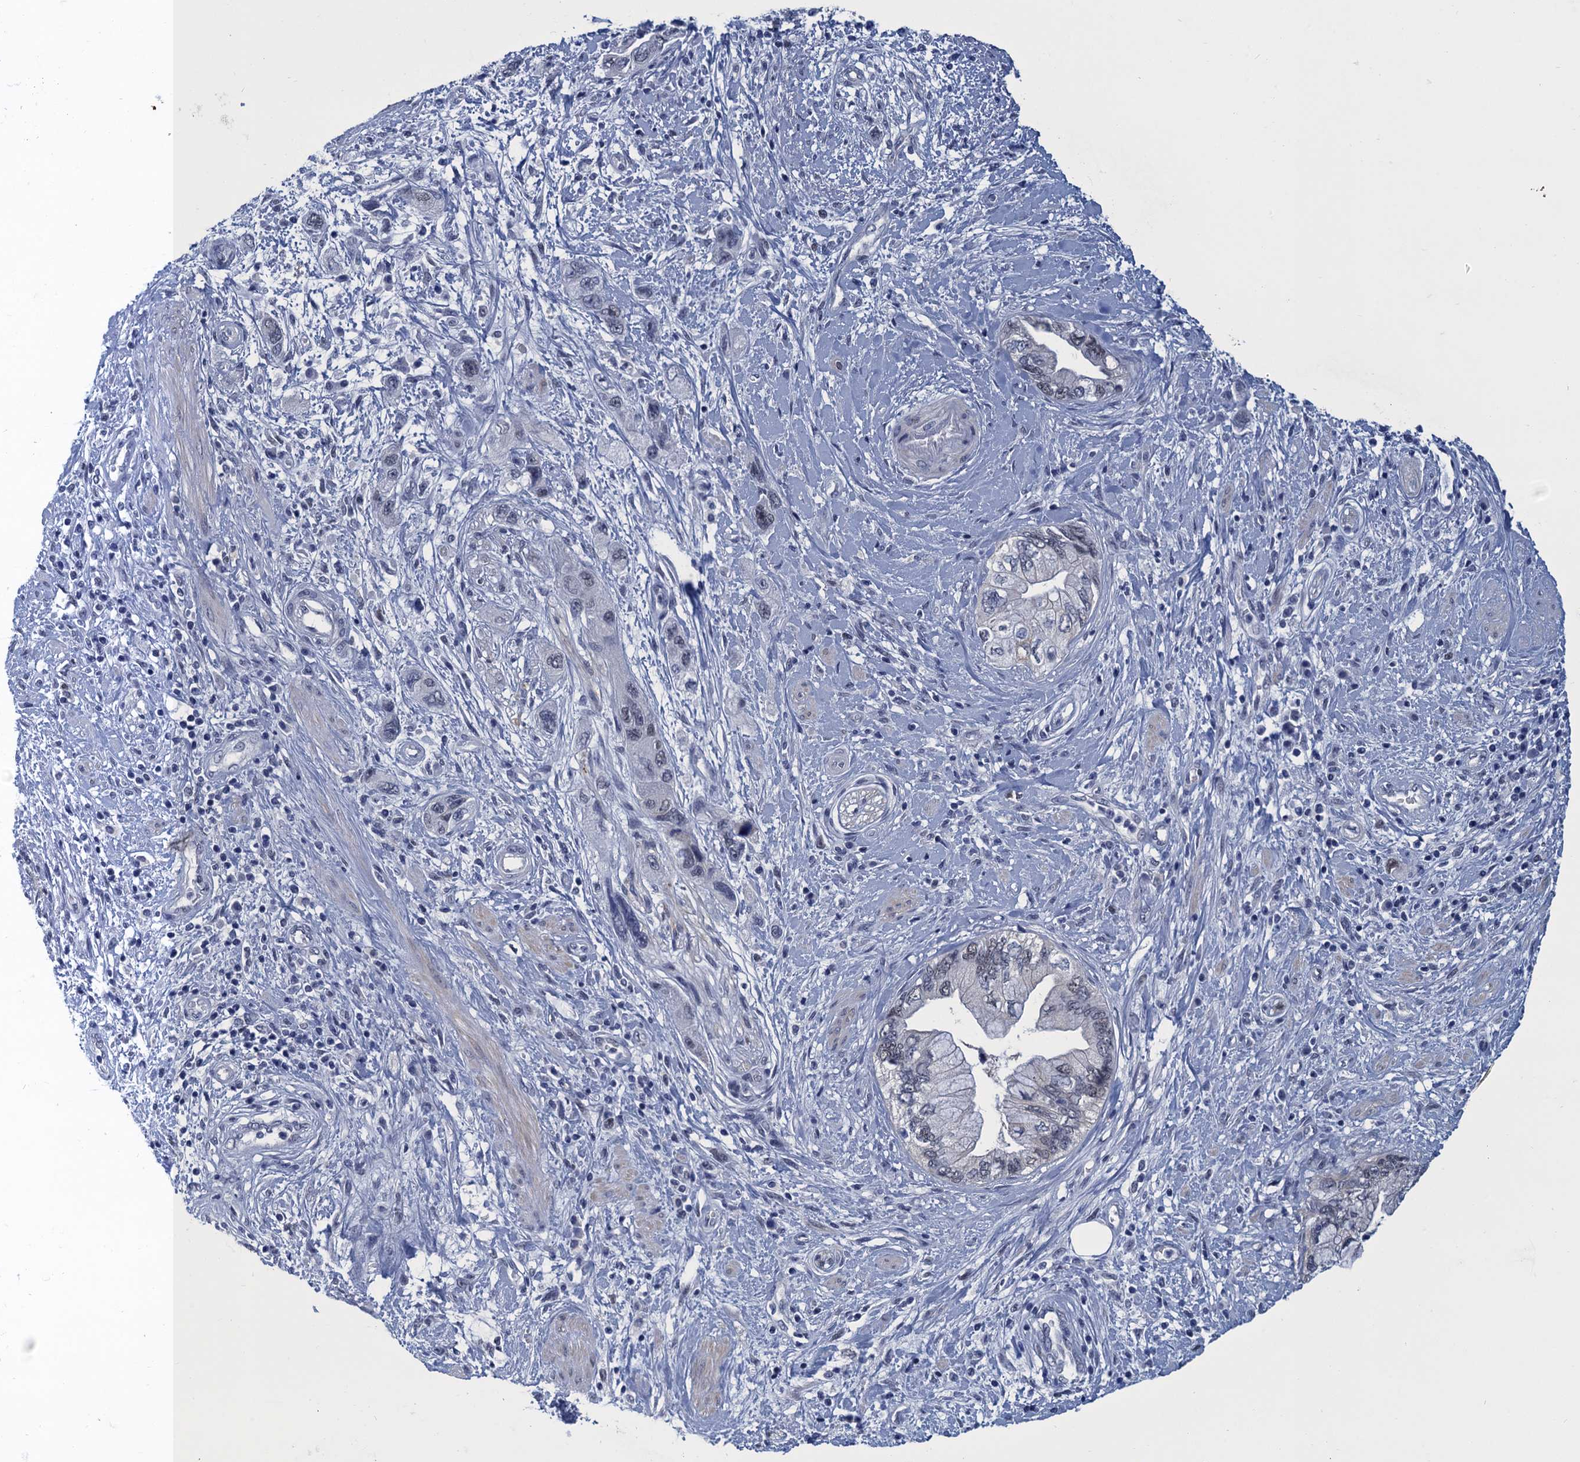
{"staining": {"intensity": "negative", "quantity": "none", "location": "none"}, "tissue": "pancreatic cancer", "cell_type": "Tumor cells", "image_type": "cancer", "snomed": [{"axis": "morphology", "description": "Adenocarcinoma, NOS"}, {"axis": "topography", "description": "Pancreas"}], "caption": "Tumor cells are negative for brown protein staining in pancreatic adenocarcinoma.", "gene": "GINS3", "patient": {"sex": "female", "age": 73}}